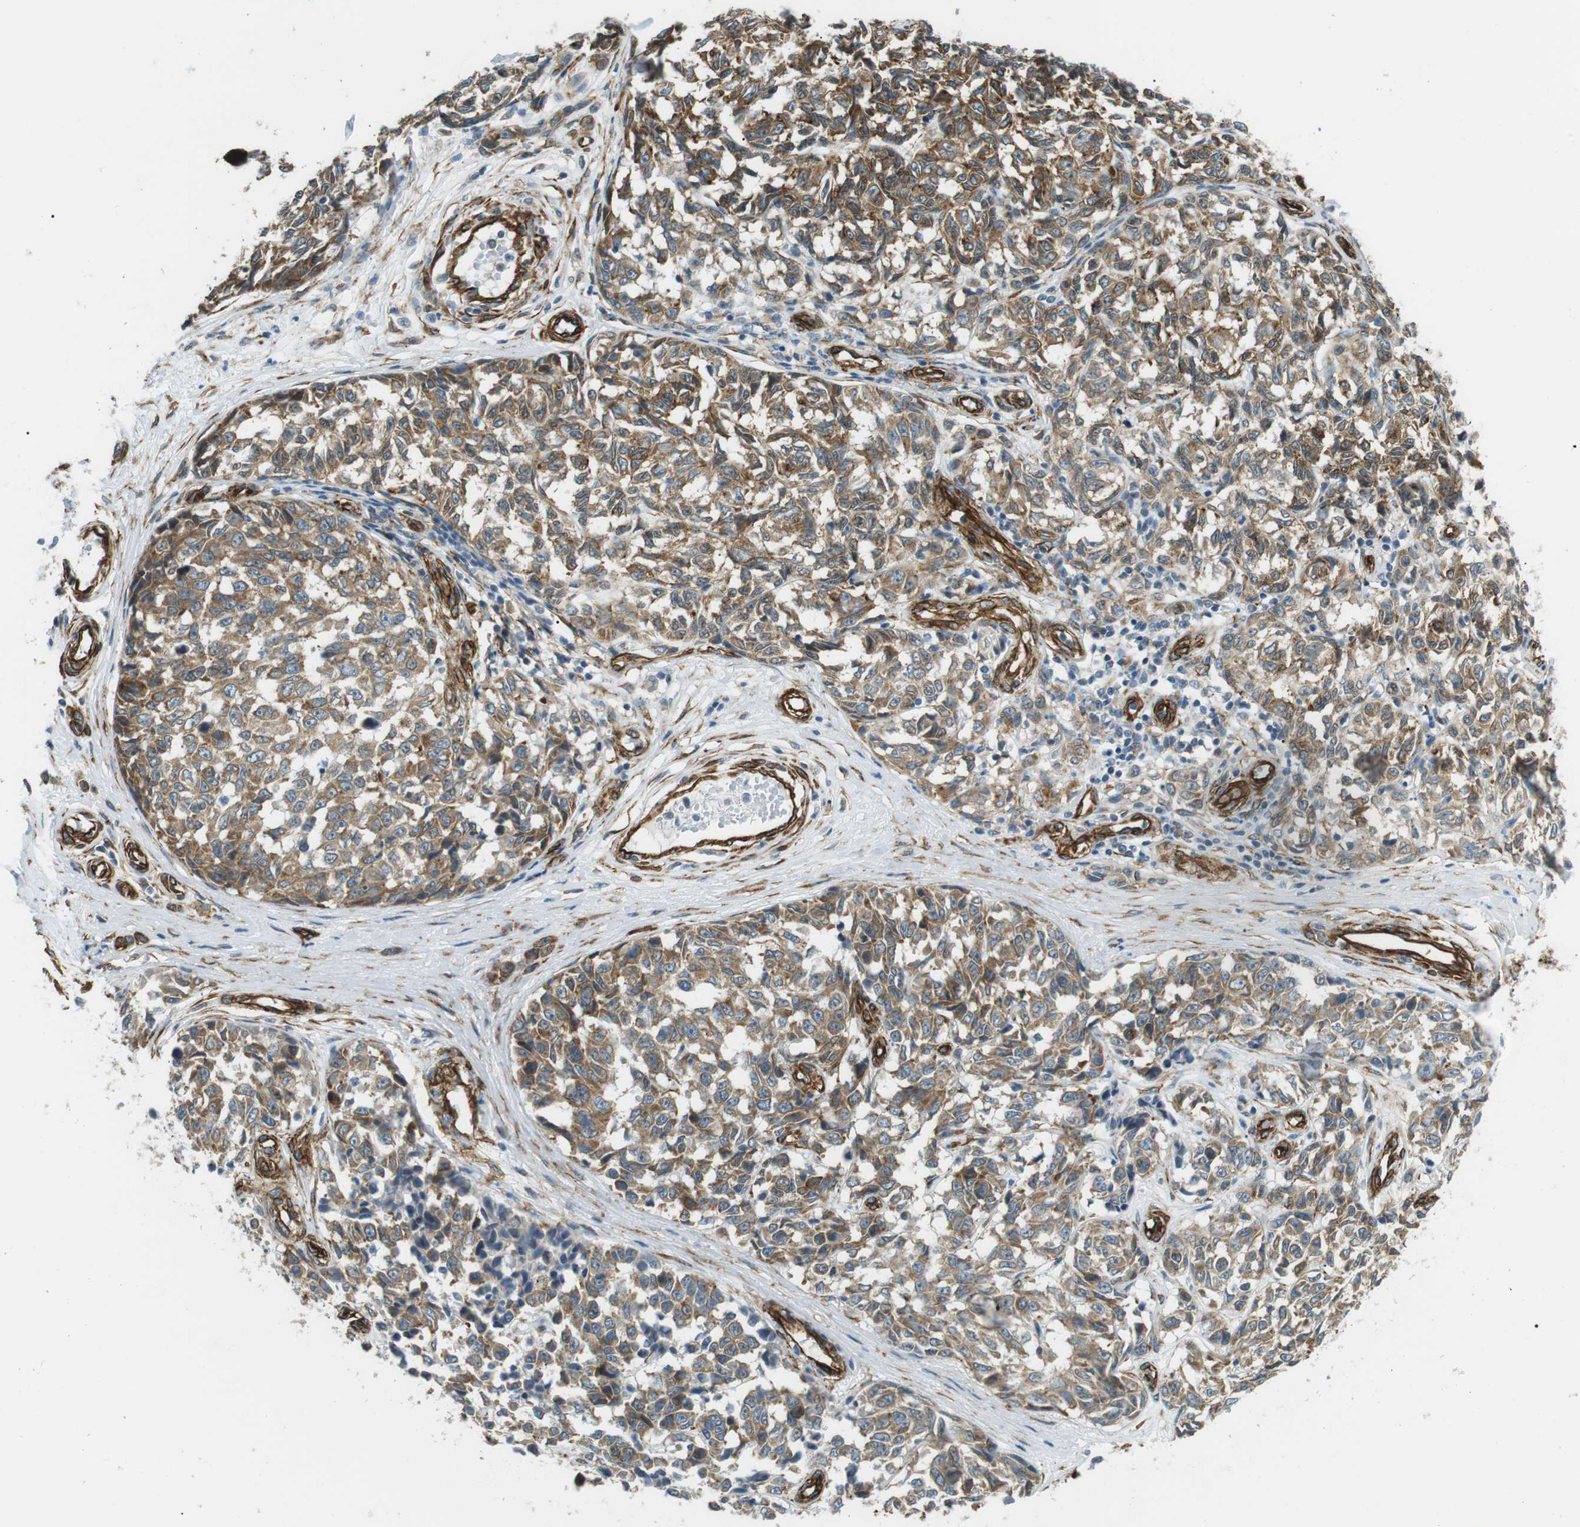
{"staining": {"intensity": "moderate", "quantity": ">75%", "location": "cytoplasmic/membranous"}, "tissue": "melanoma", "cell_type": "Tumor cells", "image_type": "cancer", "snomed": [{"axis": "morphology", "description": "Malignant melanoma, NOS"}, {"axis": "topography", "description": "Skin"}], "caption": "Immunohistochemical staining of melanoma reveals moderate cytoplasmic/membranous protein staining in about >75% of tumor cells. (DAB = brown stain, brightfield microscopy at high magnification).", "gene": "ODR4", "patient": {"sex": "female", "age": 64}}